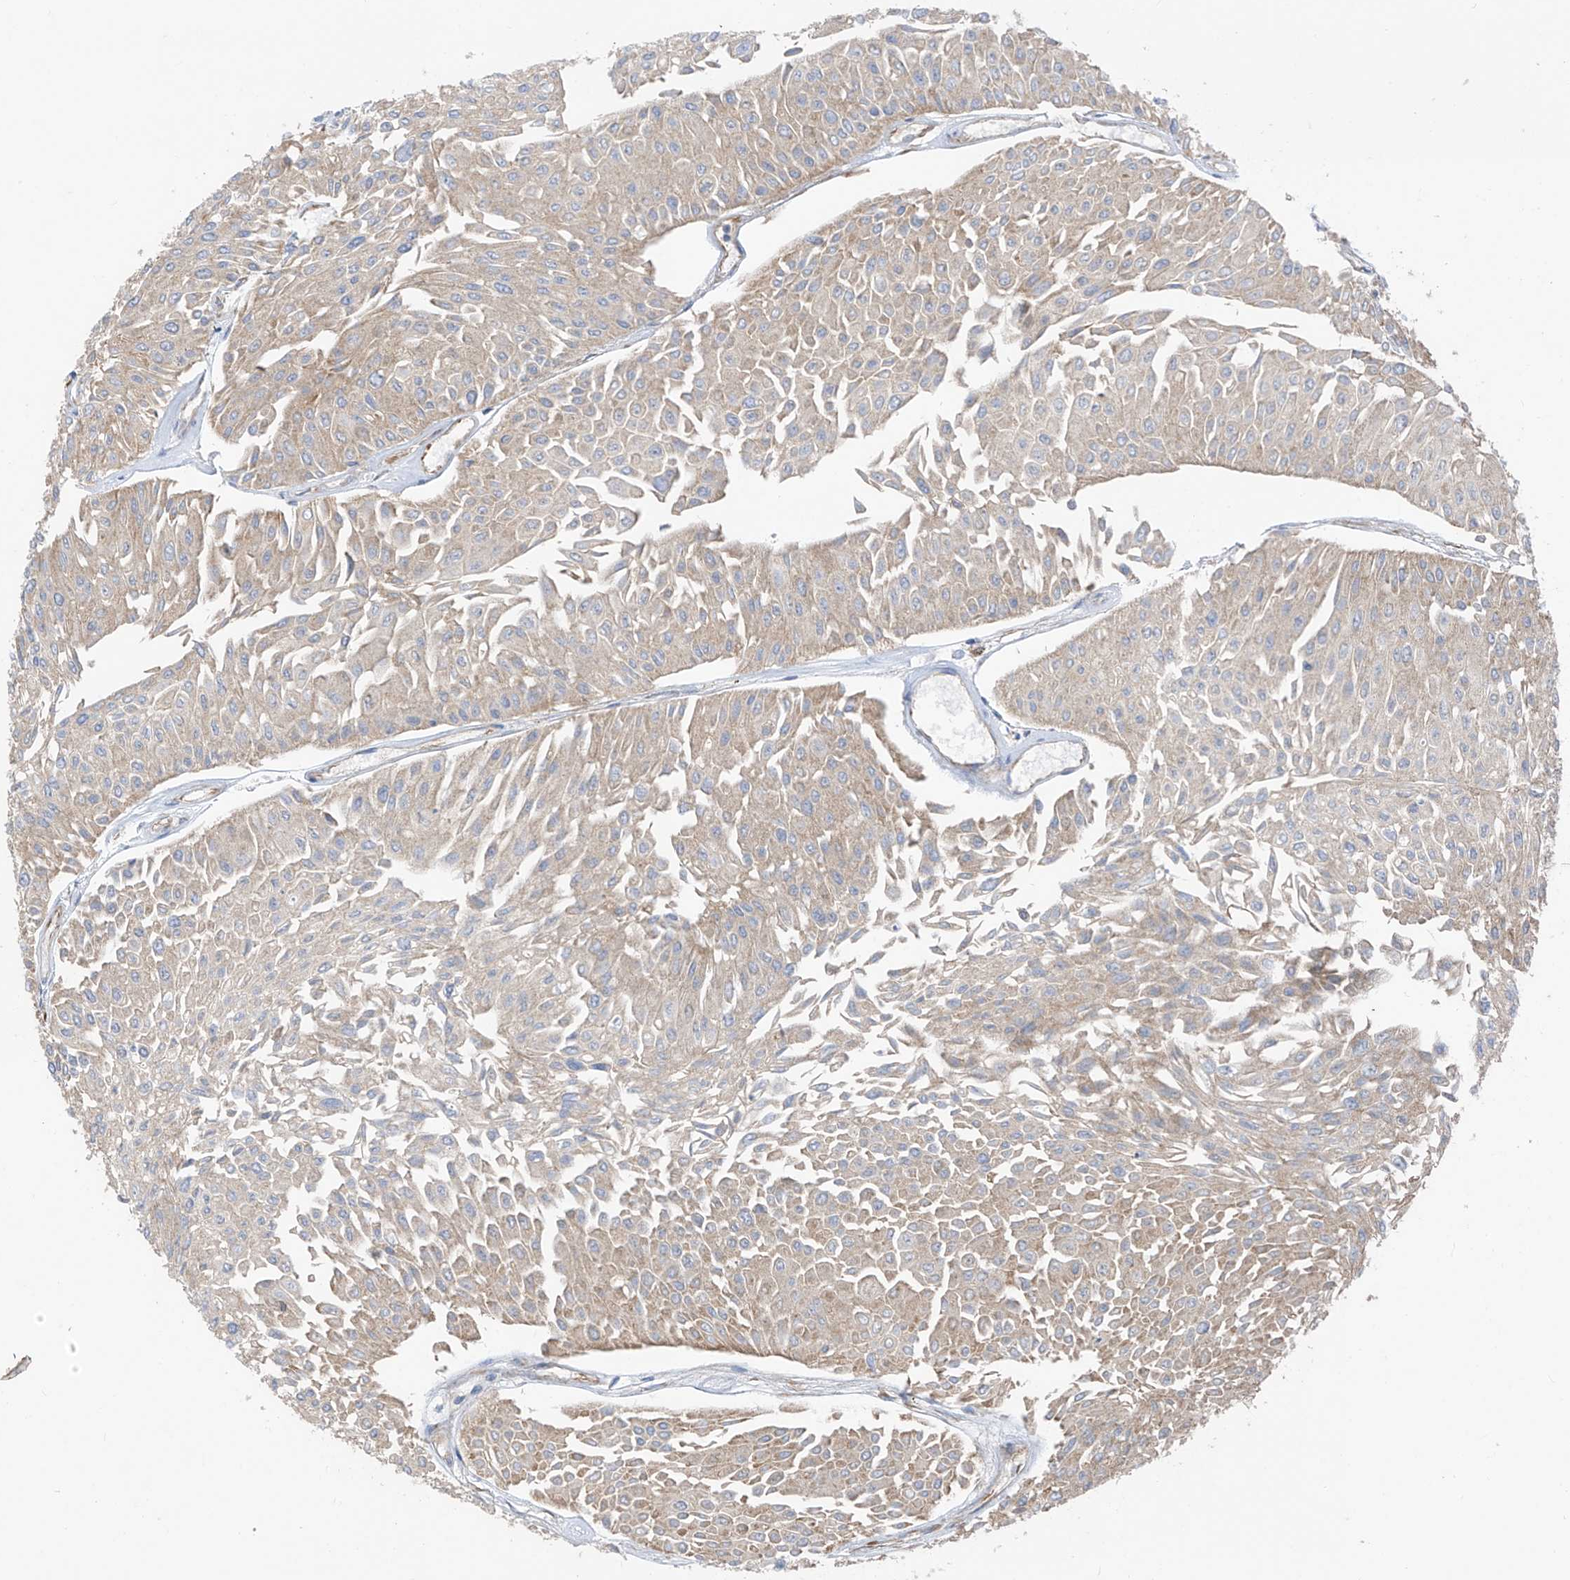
{"staining": {"intensity": "weak", "quantity": ">75%", "location": "cytoplasmic/membranous"}, "tissue": "urothelial cancer", "cell_type": "Tumor cells", "image_type": "cancer", "snomed": [{"axis": "morphology", "description": "Urothelial carcinoma, Low grade"}, {"axis": "topography", "description": "Urinary bladder"}], "caption": "Immunohistochemical staining of human low-grade urothelial carcinoma reveals low levels of weak cytoplasmic/membranous protein staining in about >75% of tumor cells.", "gene": "RPL4", "patient": {"sex": "male", "age": 67}}